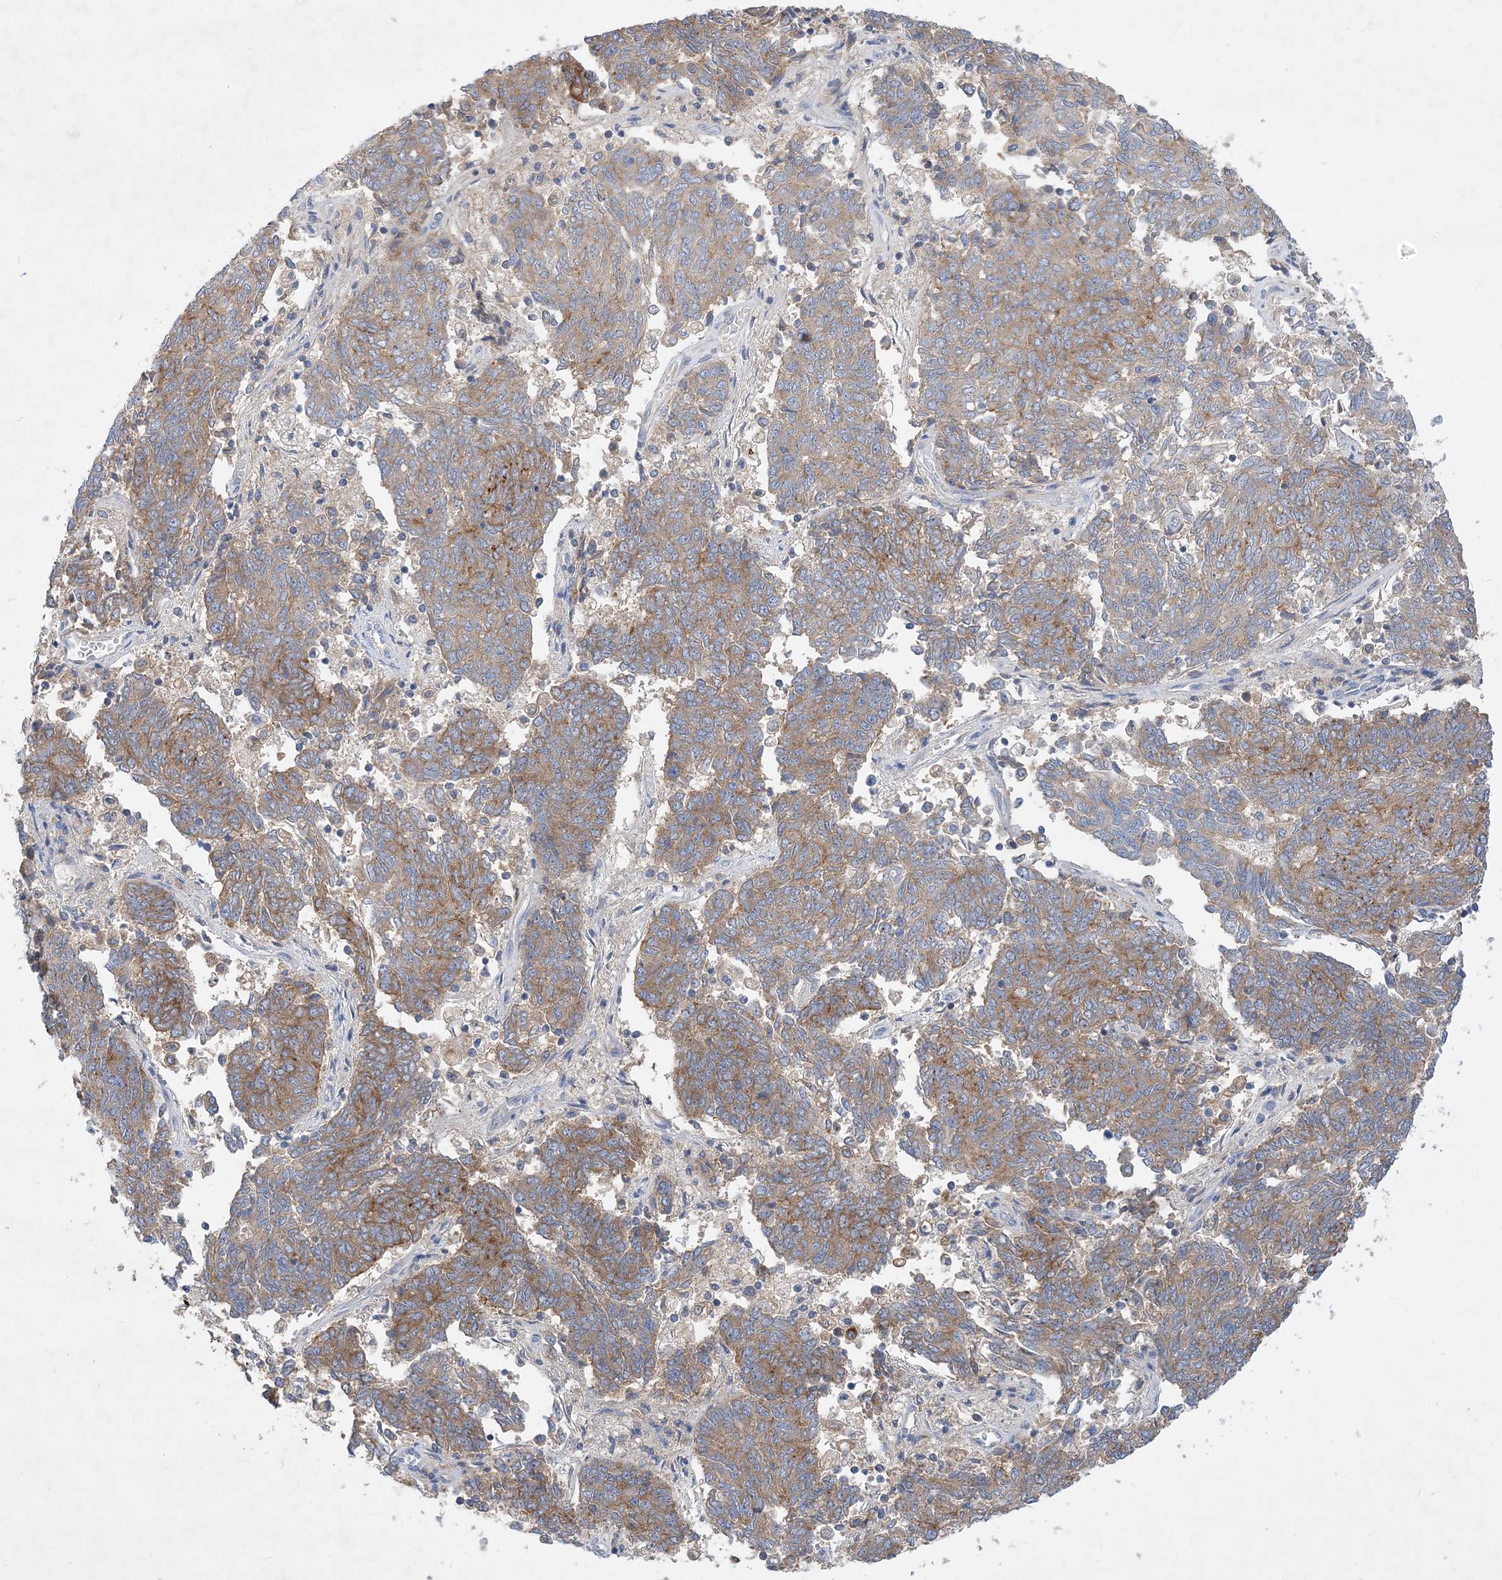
{"staining": {"intensity": "moderate", "quantity": ">75%", "location": "cytoplasmic/membranous"}, "tissue": "endometrial cancer", "cell_type": "Tumor cells", "image_type": "cancer", "snomed": [{"axis": "morphology", "description": "Adenocarcinoma, NOS"}, {"axis": "topography", "description": "Endometrium"}], "caption": "Endometrial cancer (adenocarcinoma) was stained to show a protein in brown. There is medium levels of moderate cytoplasmic/membranous positivity in about >75% of tumor cells. The protein of interest is stained brown, and the nuclei are stained in blue (DAB (3,3'-diaminobenzidine) IHC with brightfield microscopy, high magnification).", "gene": "GRINA", "patient": {"sex": "female", "age": 80}}